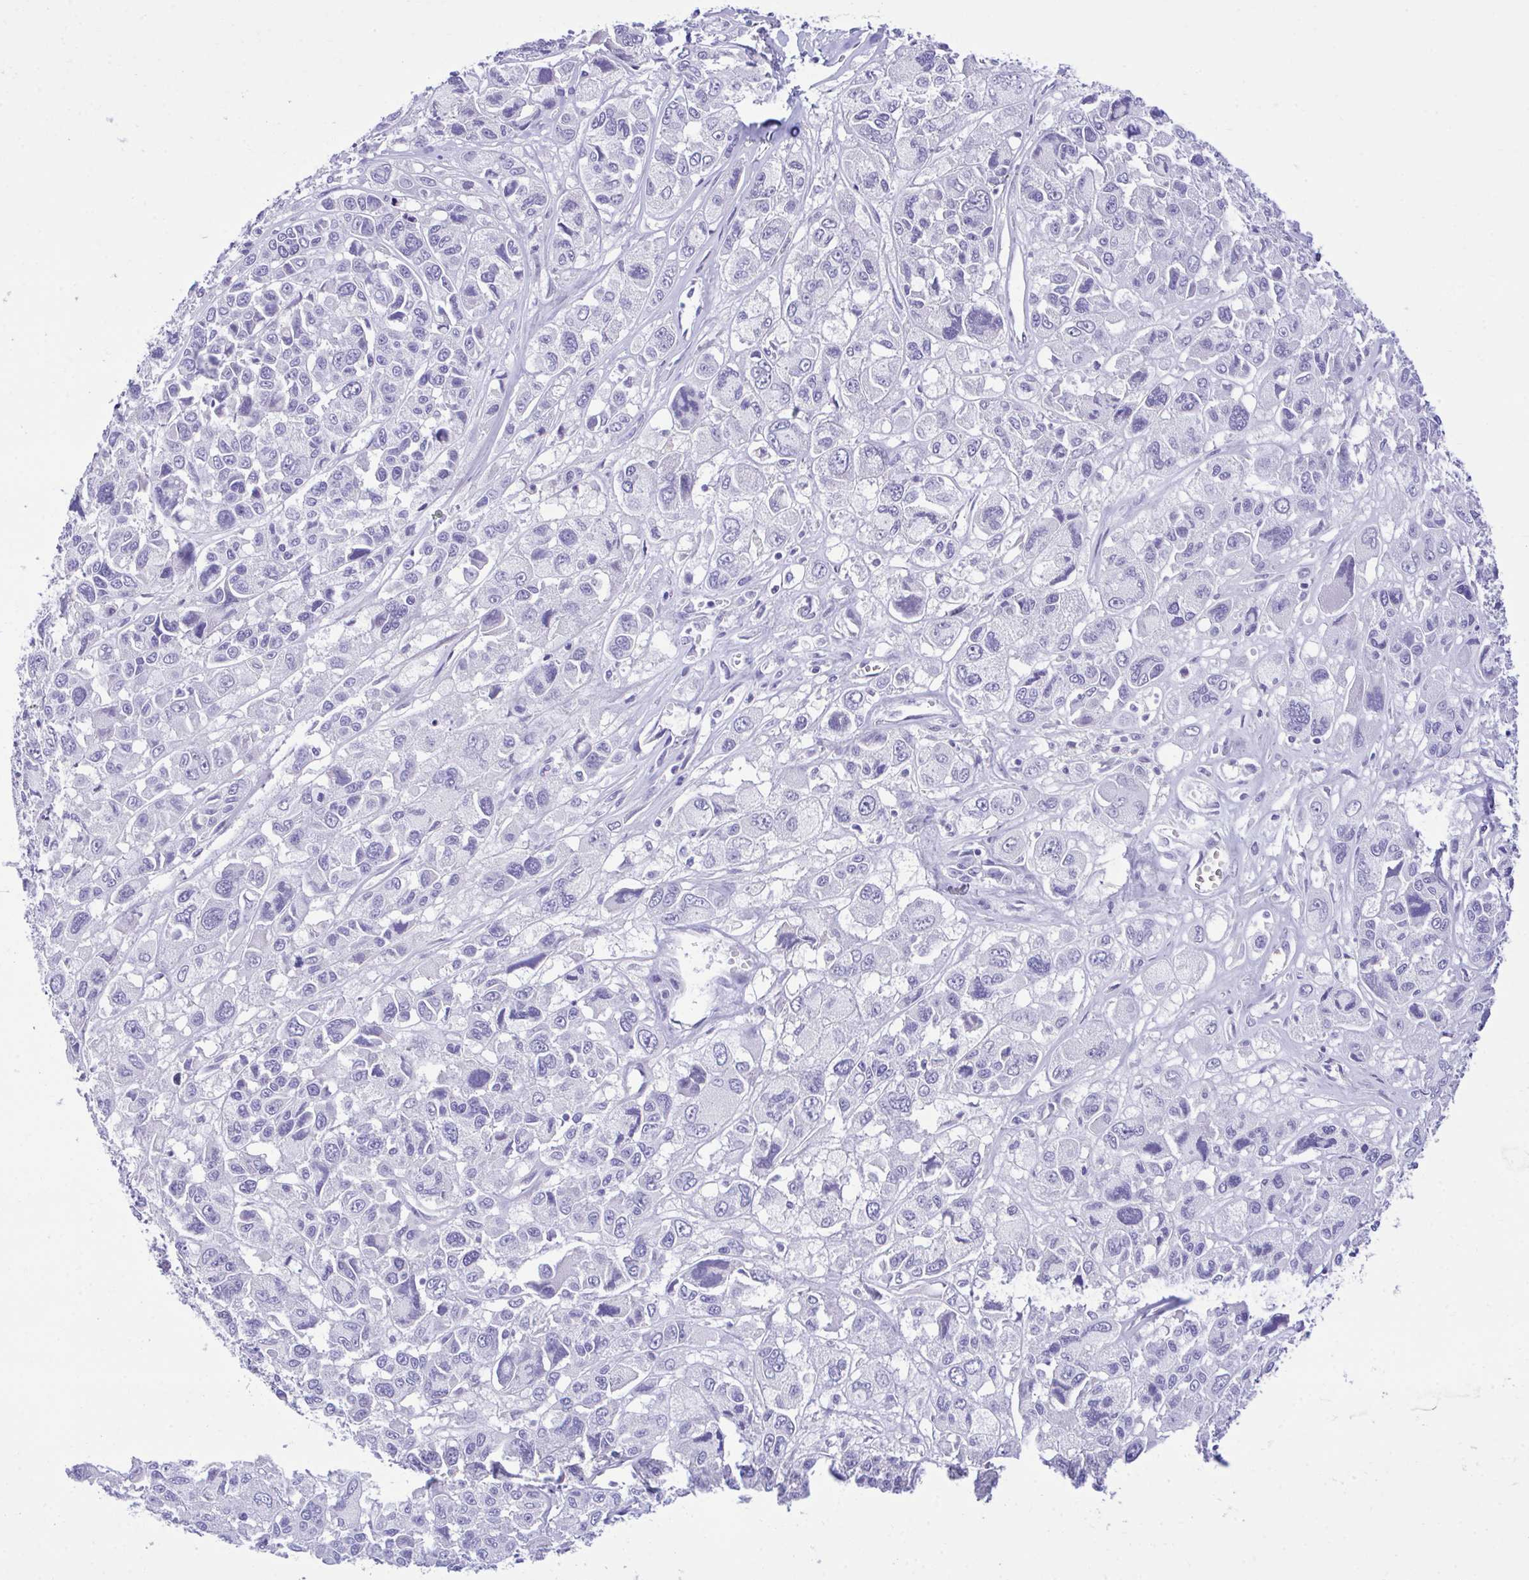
{"staining": {"intensity": "negative", "quantity": "none", "location": "none"}, "tissue": "melanoma", "cell_type": "Tumor cells", "image_type": "cancer", "snomed": [{"axis": "morphology", "description": "Malignant melanoma, NOS"}, {"axis": "topography", "description": "Skin"}], "caption": "Melanoma was stained to show a protein in brown. There is no significant positivity in tumor cells.", "gene": "PLEKHH1", "patient": {"sex": "female", "age": 66}}